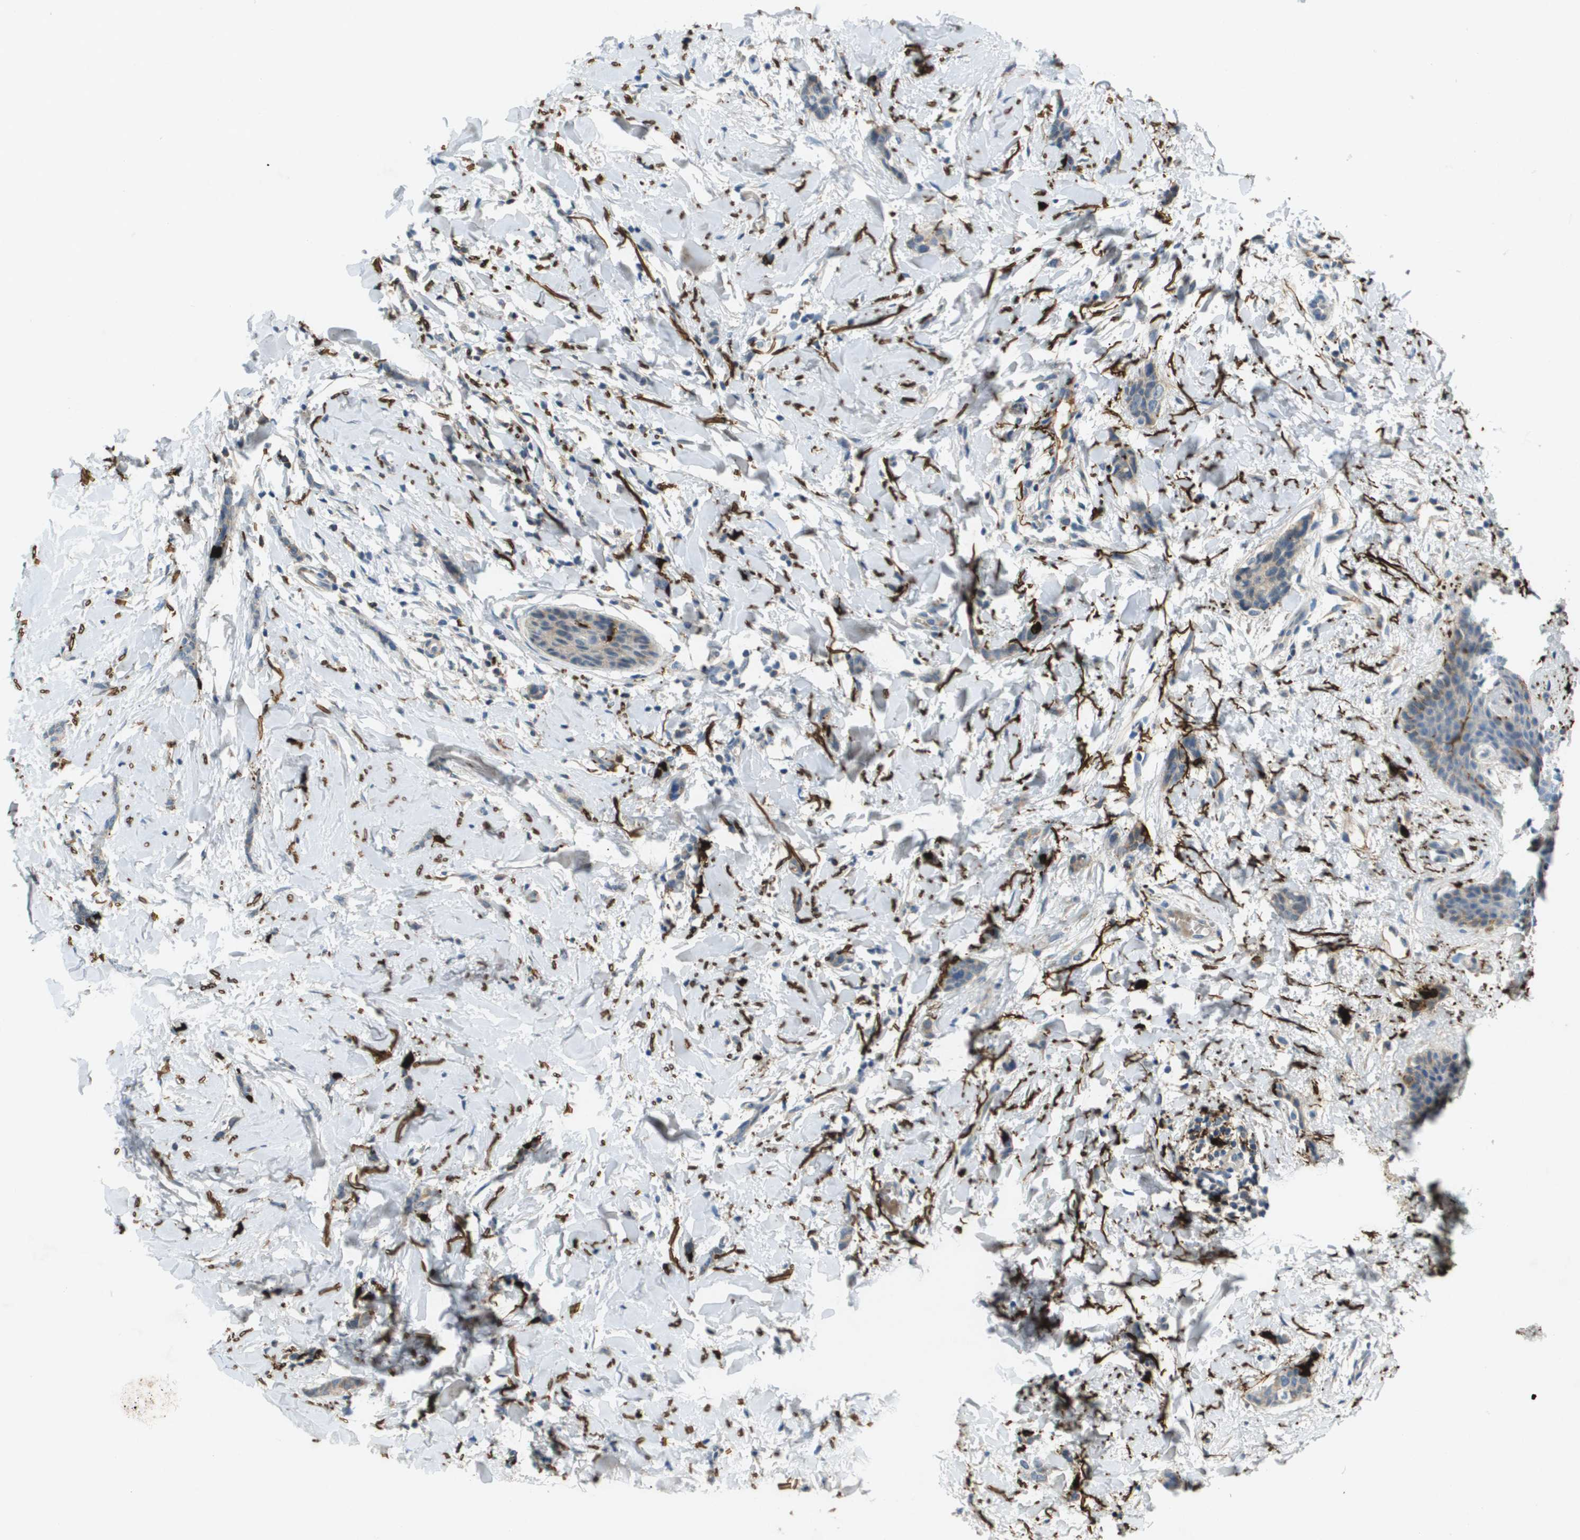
{"staining": {"intensity": "negative", "quantity": "none", "location": "none"}, "tissue": "breast cancer", "cell_type": "Tumor cells", "image_type": "cancer", "snomed": [{"axis": "morphology", "description": "Lobular carcinoma"}, {"axis": "topography", "description": "Skin"}, {"axis": "topography", "description": "Breast"}], "caption": "Human breast cancer stained for a protein using immunohistochemistry (IHC) displays no positivity in tumor cells.", "gene": "VTN", "patient": {"sex": "female", "age": 46}}